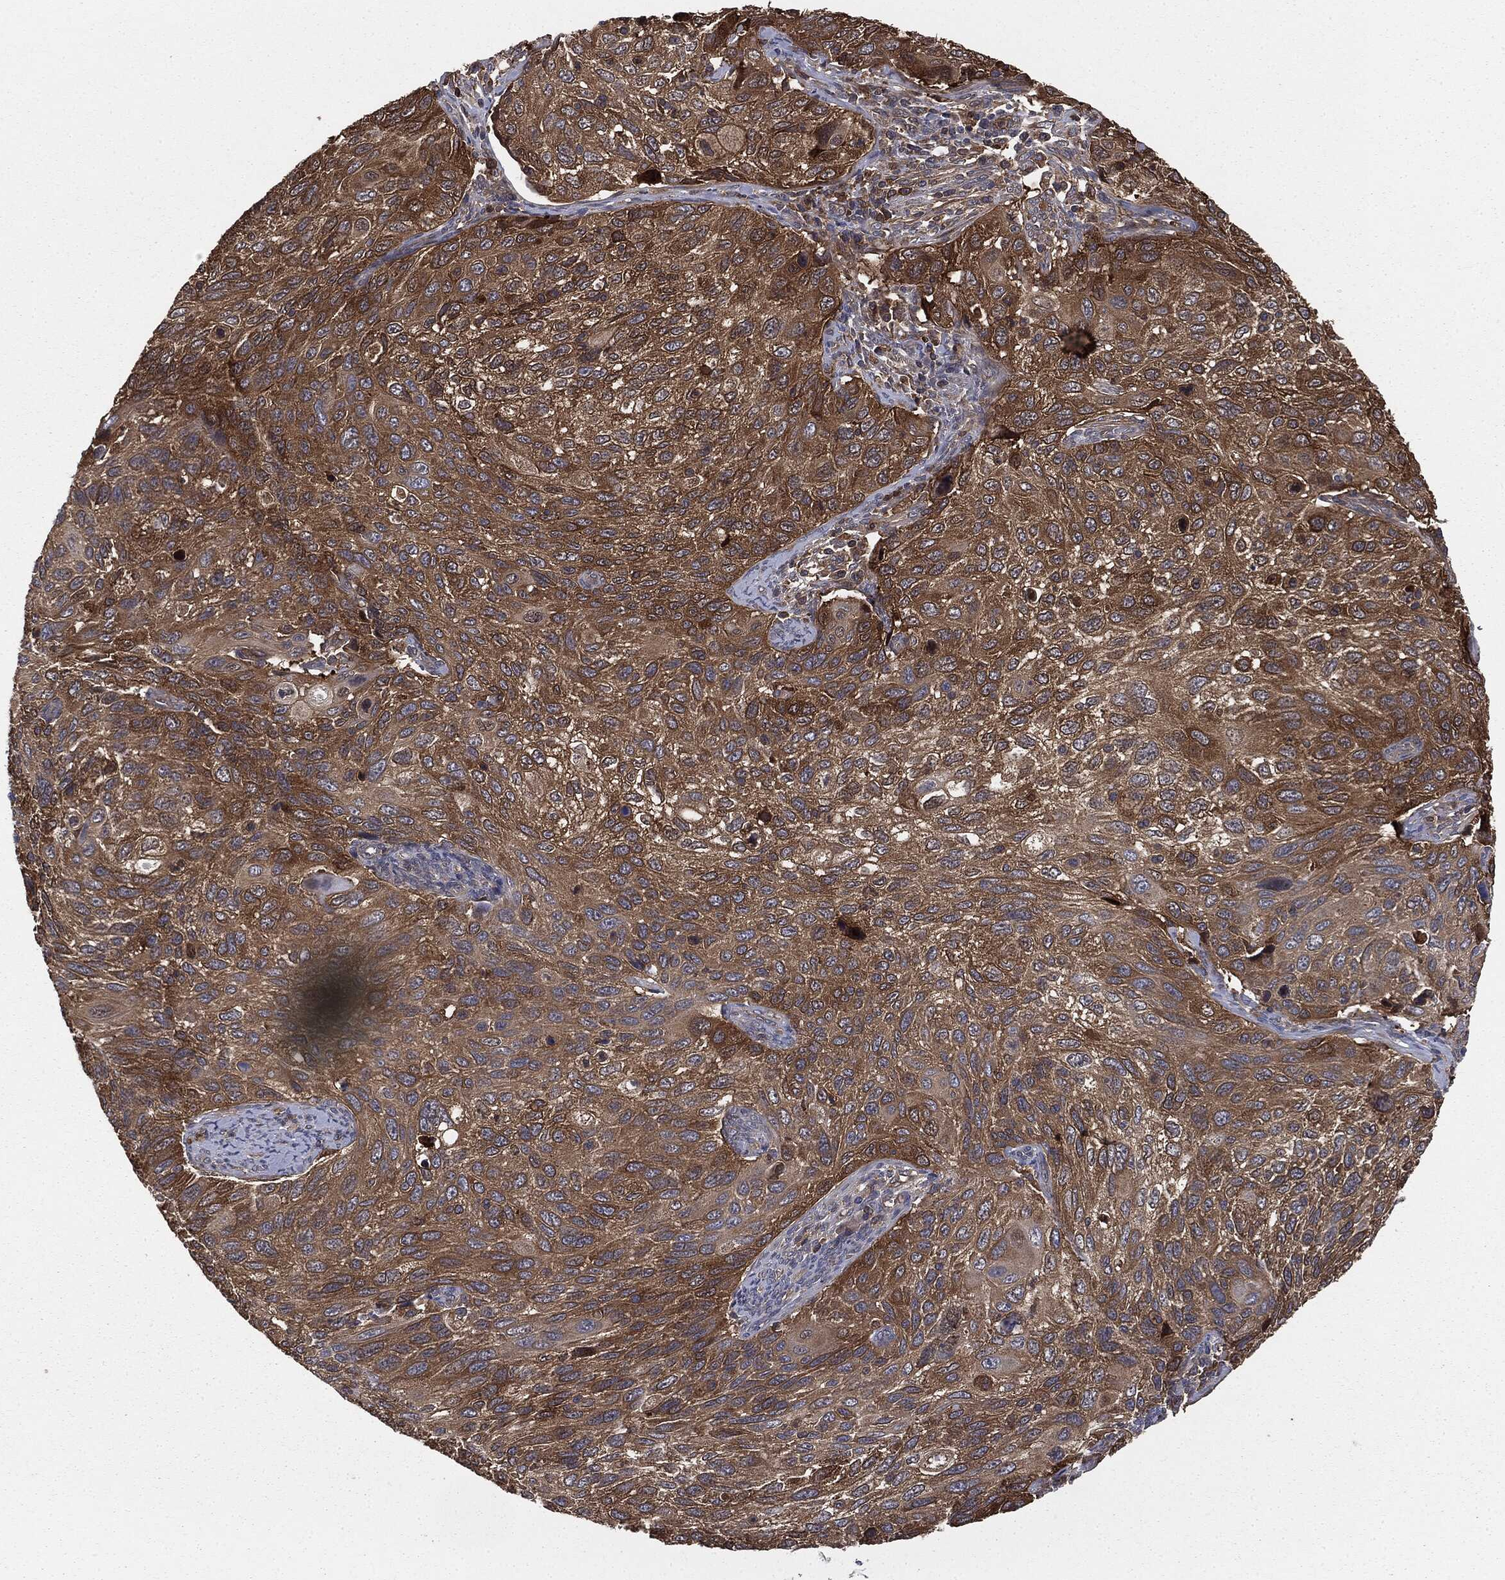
{"staining": {"intensity": "moderate", "quantity": ">75%", "location": "cytoplasmic/membranous"}, "tissue": "cervical cancer", "cell_type": "Tumor cells", "image_type": "cancer", "snomed": [{"axis": "morphology", "description": "Squamous cell carcinoma, NOS"}, {"axis": "topography", "description": "Cervix"}], "caption": "Protein expression analysis of cervical squamous cell carcinoma exhibits moderate cytoplasmic/membranous positivity in approximately >75% of tumor cells.", "gene": "GNB5", "patient": {"sex": "female", "age": 70}}